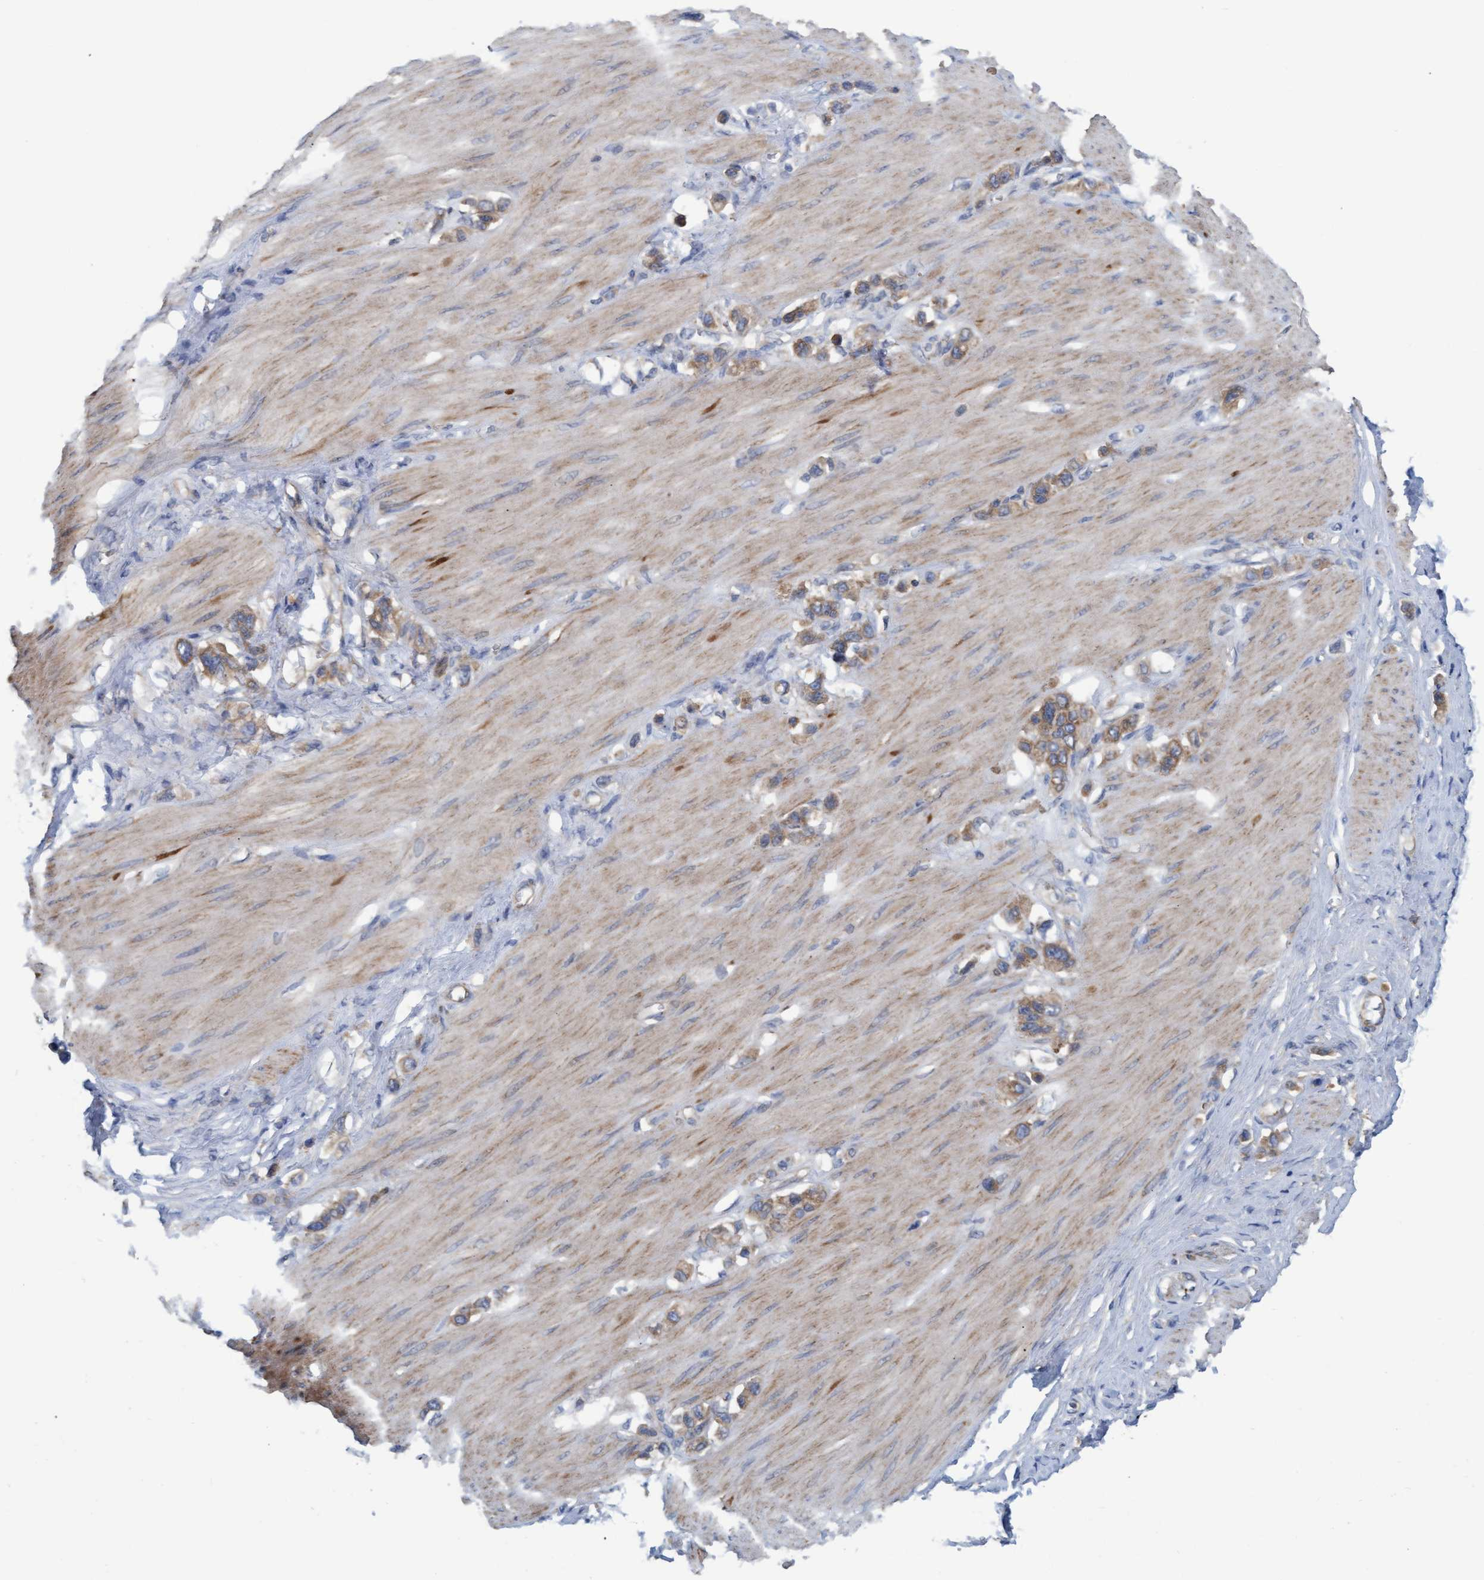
{"staining": {"intensity": "moderate", "quantity": ">75%", "location": "cytoplasmic/membranous"}, "tissue": "stomach cancer", "cell_type": "Tumor cells", "image_type": "cancer", "snomed": [{"axis": "morphology", "description": "Adenocarcinoma, NOS"}, {"axis": "topography", "description": "Stomach"}], "caption": "Protein staining of adenocarcinoma (stomach) tissue demonstrates moderate cytoplasmic/membranous expression in approximately >75% of tumor cells.", "gene": "LRSAM1", "patient": {"sex": "female", "age": 65}}